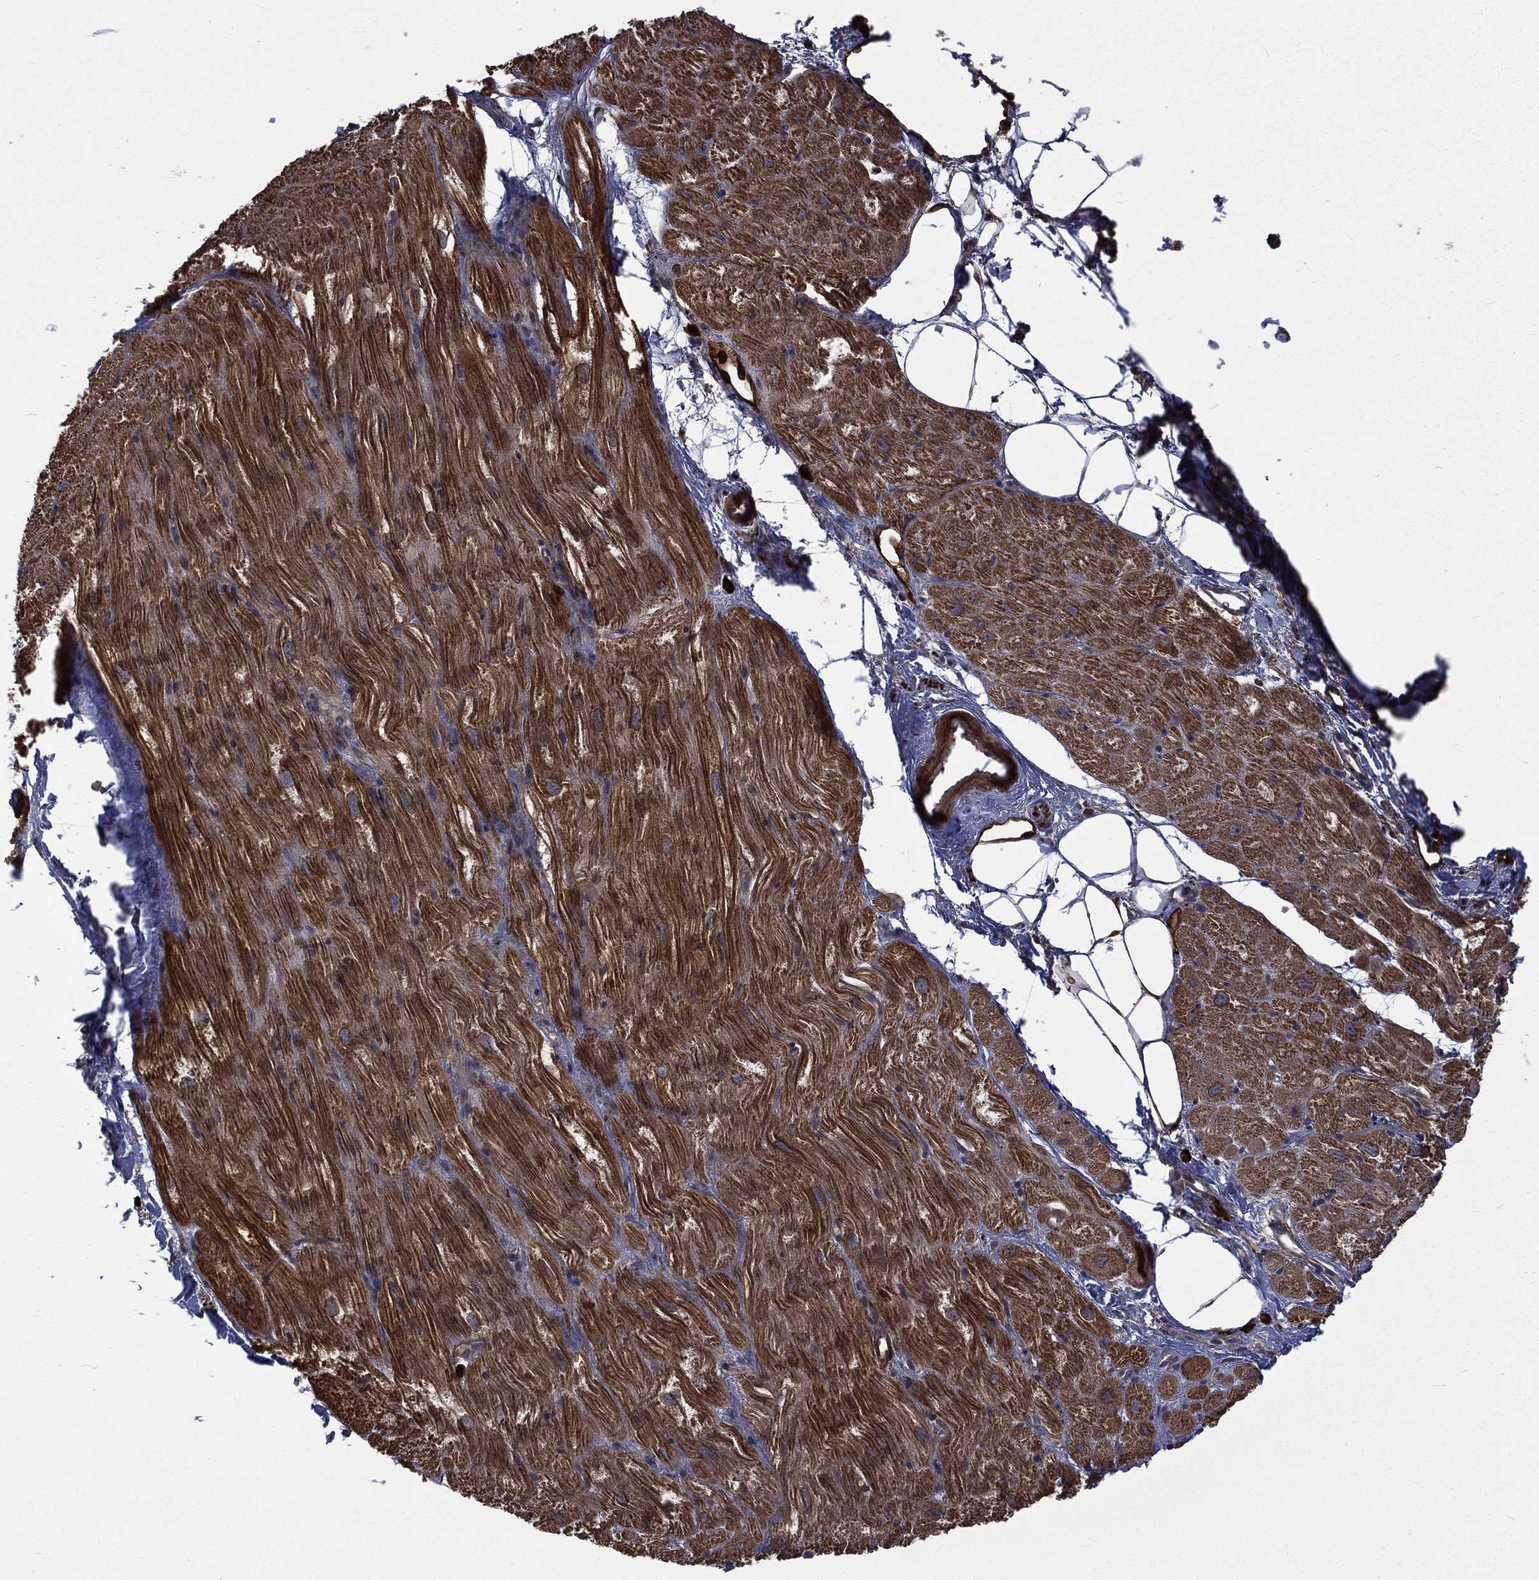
{"staining": {"intensity": "strong", "quantity": "25%-75%", "location": "cytoplasmic/membranous"}, "tissue": "heart muscle", "cell_type": "Cardiomyocytes", "image_type": "normal", "snomed": [{"axis": "morphology", "description": "Normal tissue, NOS"}, {"axis": "topography", "description": "Heart"}], "caption": "Strong cytoplasmic/membranous protein staining is identified in approximately 25%-75% of cardiomyocytes in heart muscle. The staining is performed using DAB brown chromogen to label protein expression. The nuclei are counter-stained blue using hematoxylin.", "gene": "PPFIBP1", "patient": {"sex": "male", "age": 62}}